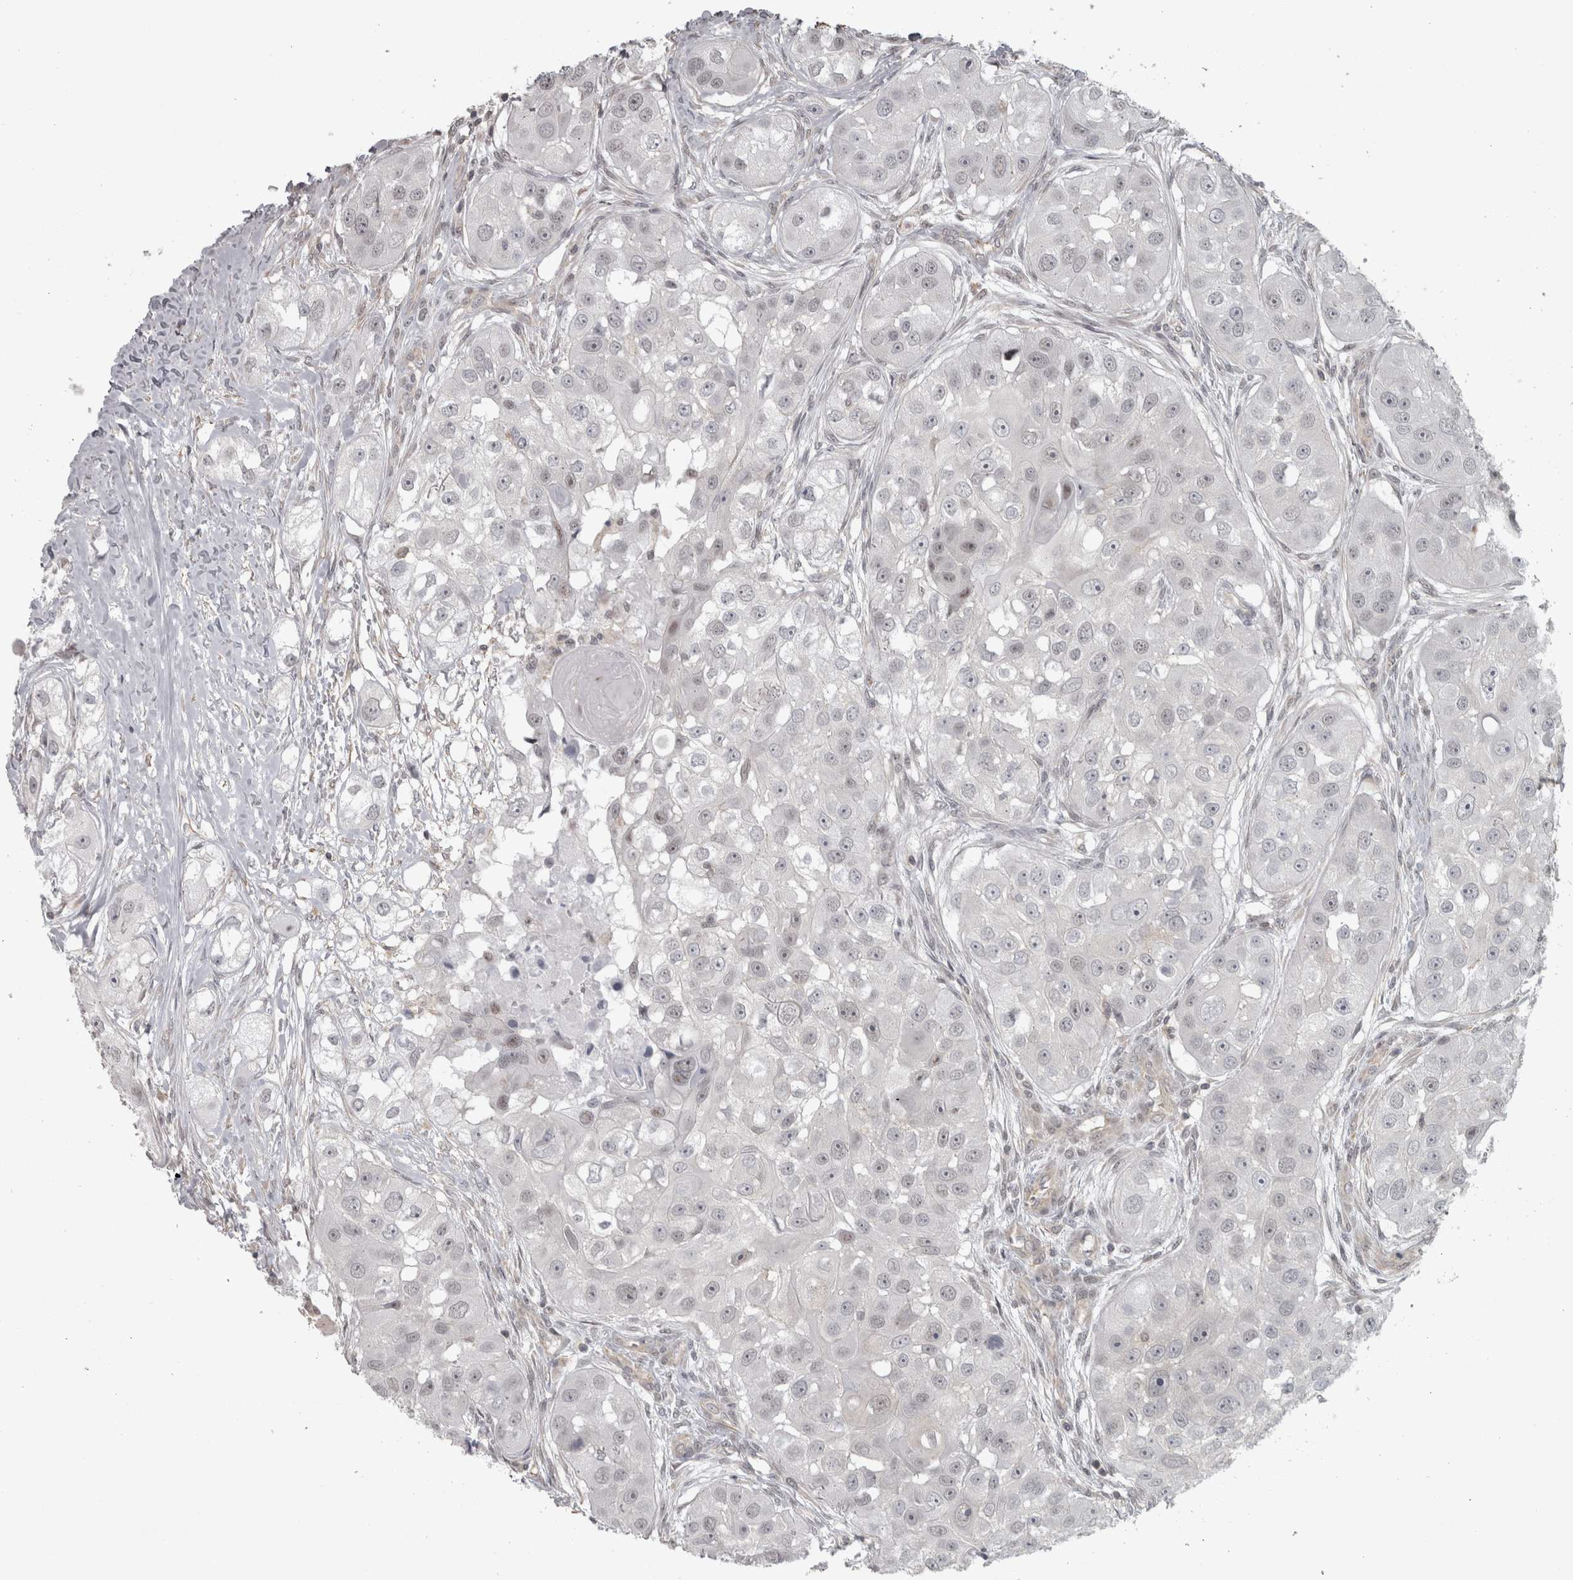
{"staining": {"intensity": "negative", "quantity": "none", "location": "none"}, "tissue": "head and neck cancer", "cell_type": "Tumor cells", "image_type": "cancer", "snomed": [{"axis": "morphology", "description": "Normal tissue, NOS"}, {"axis": "morphology", "description": "Squamous cell carcinoma, NOS"}, {"axis": "topography", "description": "Skeletal muscle"}, {"axis": "topography", "description": "Head-Neck"}], "caption": "Protein analysis of head and neck squamous cell carcinoma demonstrates no significant expression in tumor cells.", "gene": "PPP1R12B", "patient": {"sex": "male", "age": 51}}